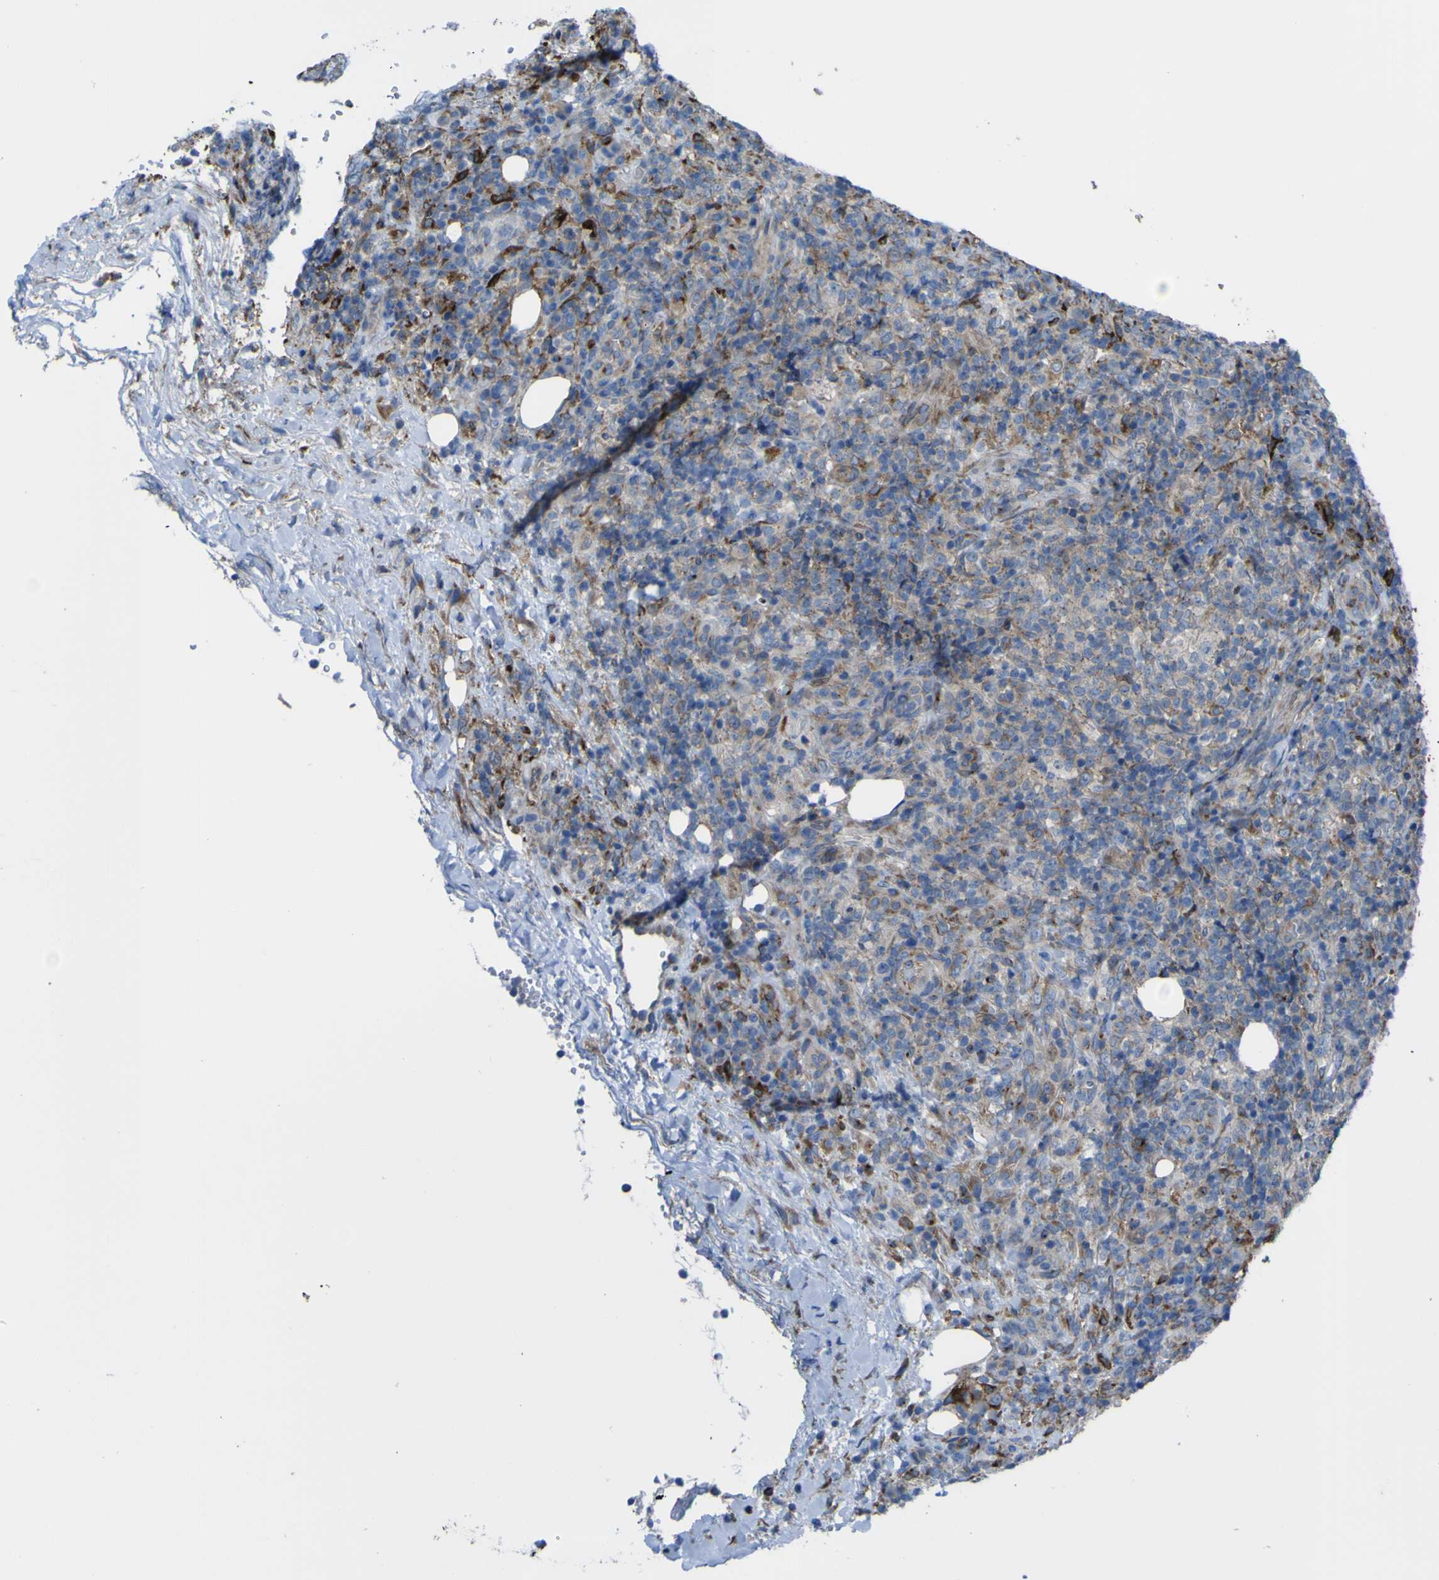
{"staining": {"intensity": "weak", "quantity": ">75%", "location": "cytoplasmic/membranous"}, "tissue": "lymphoma", "cell_type": "Tumor cells", "image_type": "cancer", "snomed": [{"axis": "morphology", "description": "Malignant lymphoma, non-Hodgkin's type, High grade"}, {"axis": "topography", "description": "Lymph node"}], "caption": "Malignant lymphoma, non-Hodgkin's type (high-grade) was stained to show a protein in brown. There is low levels of weak cytoplasmic/membranous staining in approximately >75% of tumor cells.", "gene": "CST3", "patient": {"sex": "female", "age": 76}}